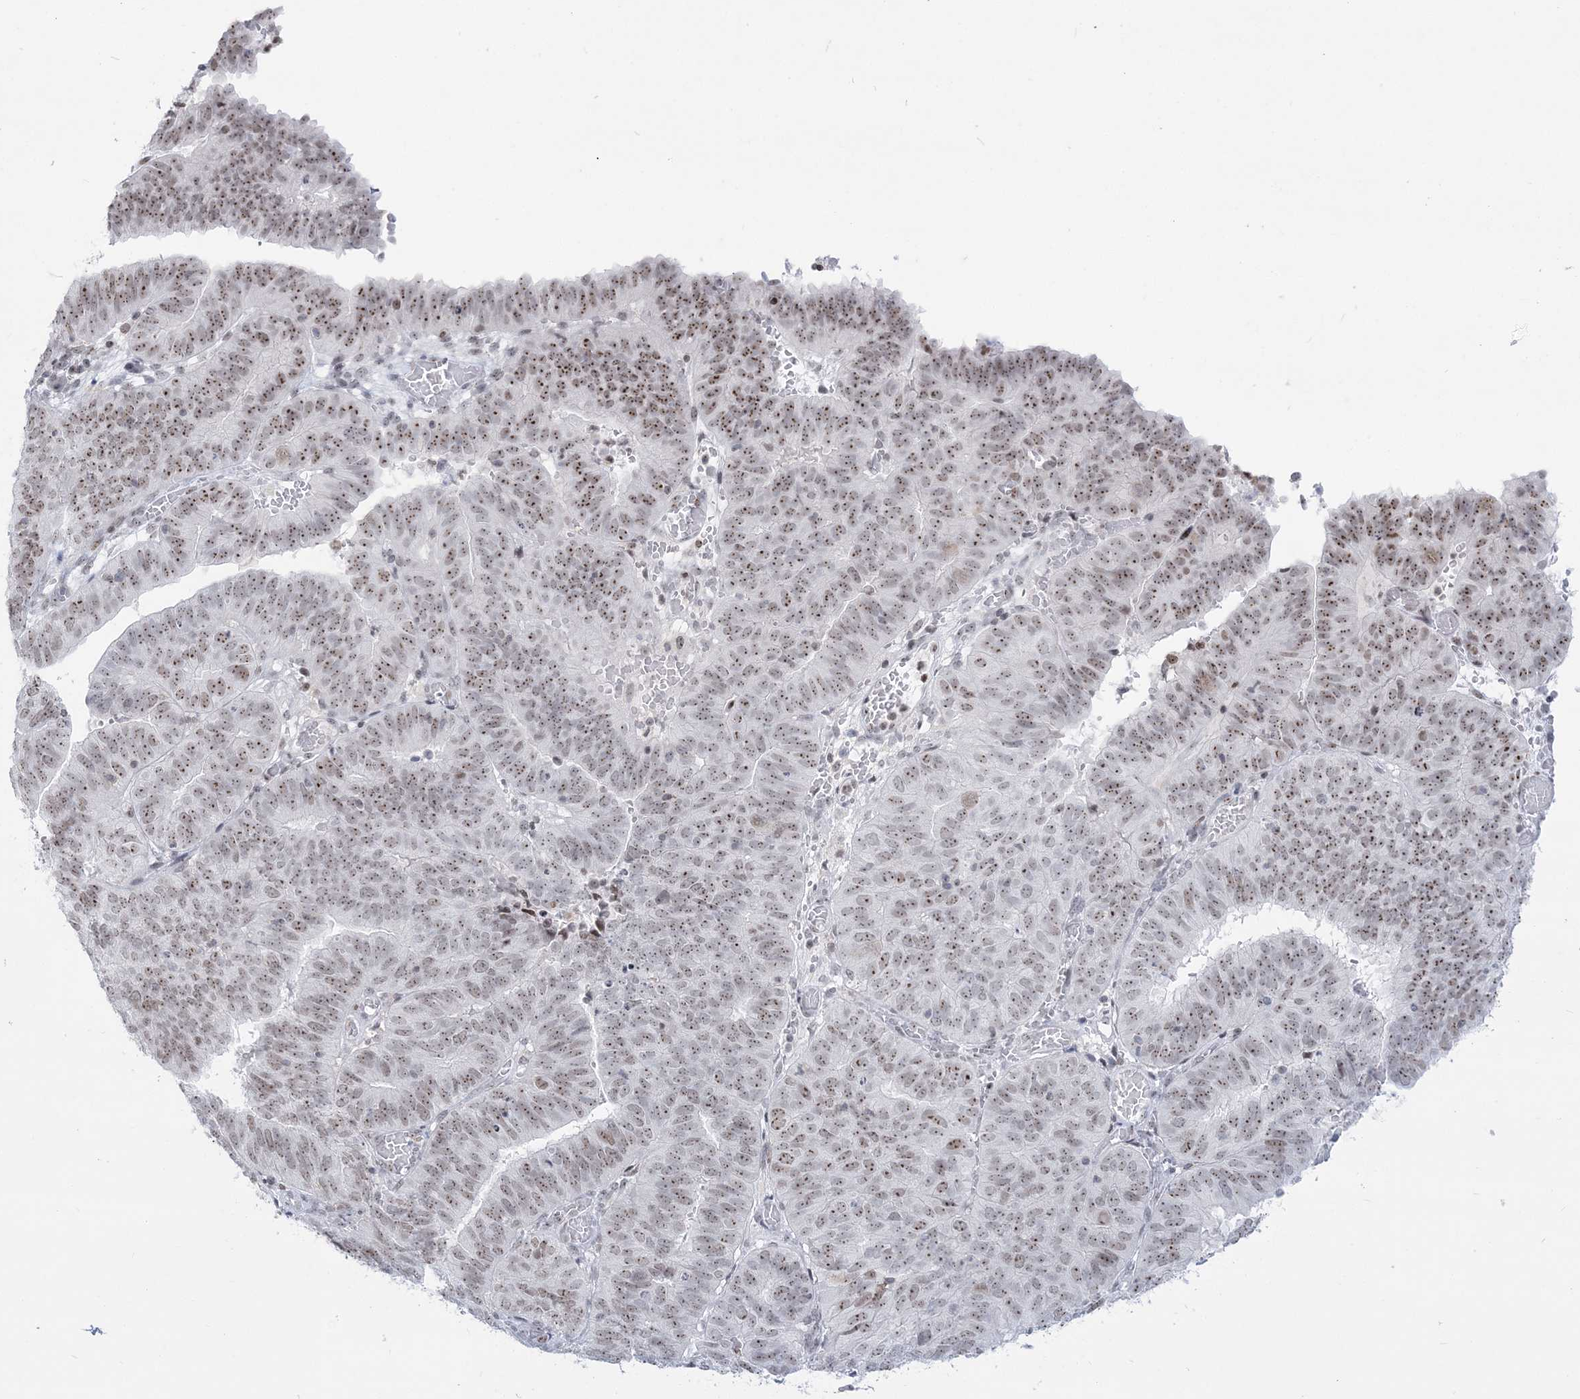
{"staining": {"intensity": "moderate", "quantity": "25%-75%", "location": "nuclear"}, "tissue": "endometrial cancer", "cell_type": "Tumor cells", "image_type": "cancer", "snomed": [{"axis": "morphology", "description": "Adenocarcinoma, NOS"}, {"axis": "topography", "description": "Uterus"}], "caption": "Protein analysis of endometrial adenocarcinoma tissue shows moderate nuclear staining in approximately 25%-75% of tumor cells.", "gene": "DDX21", "patient": {"sex": "female", "age": 77}}